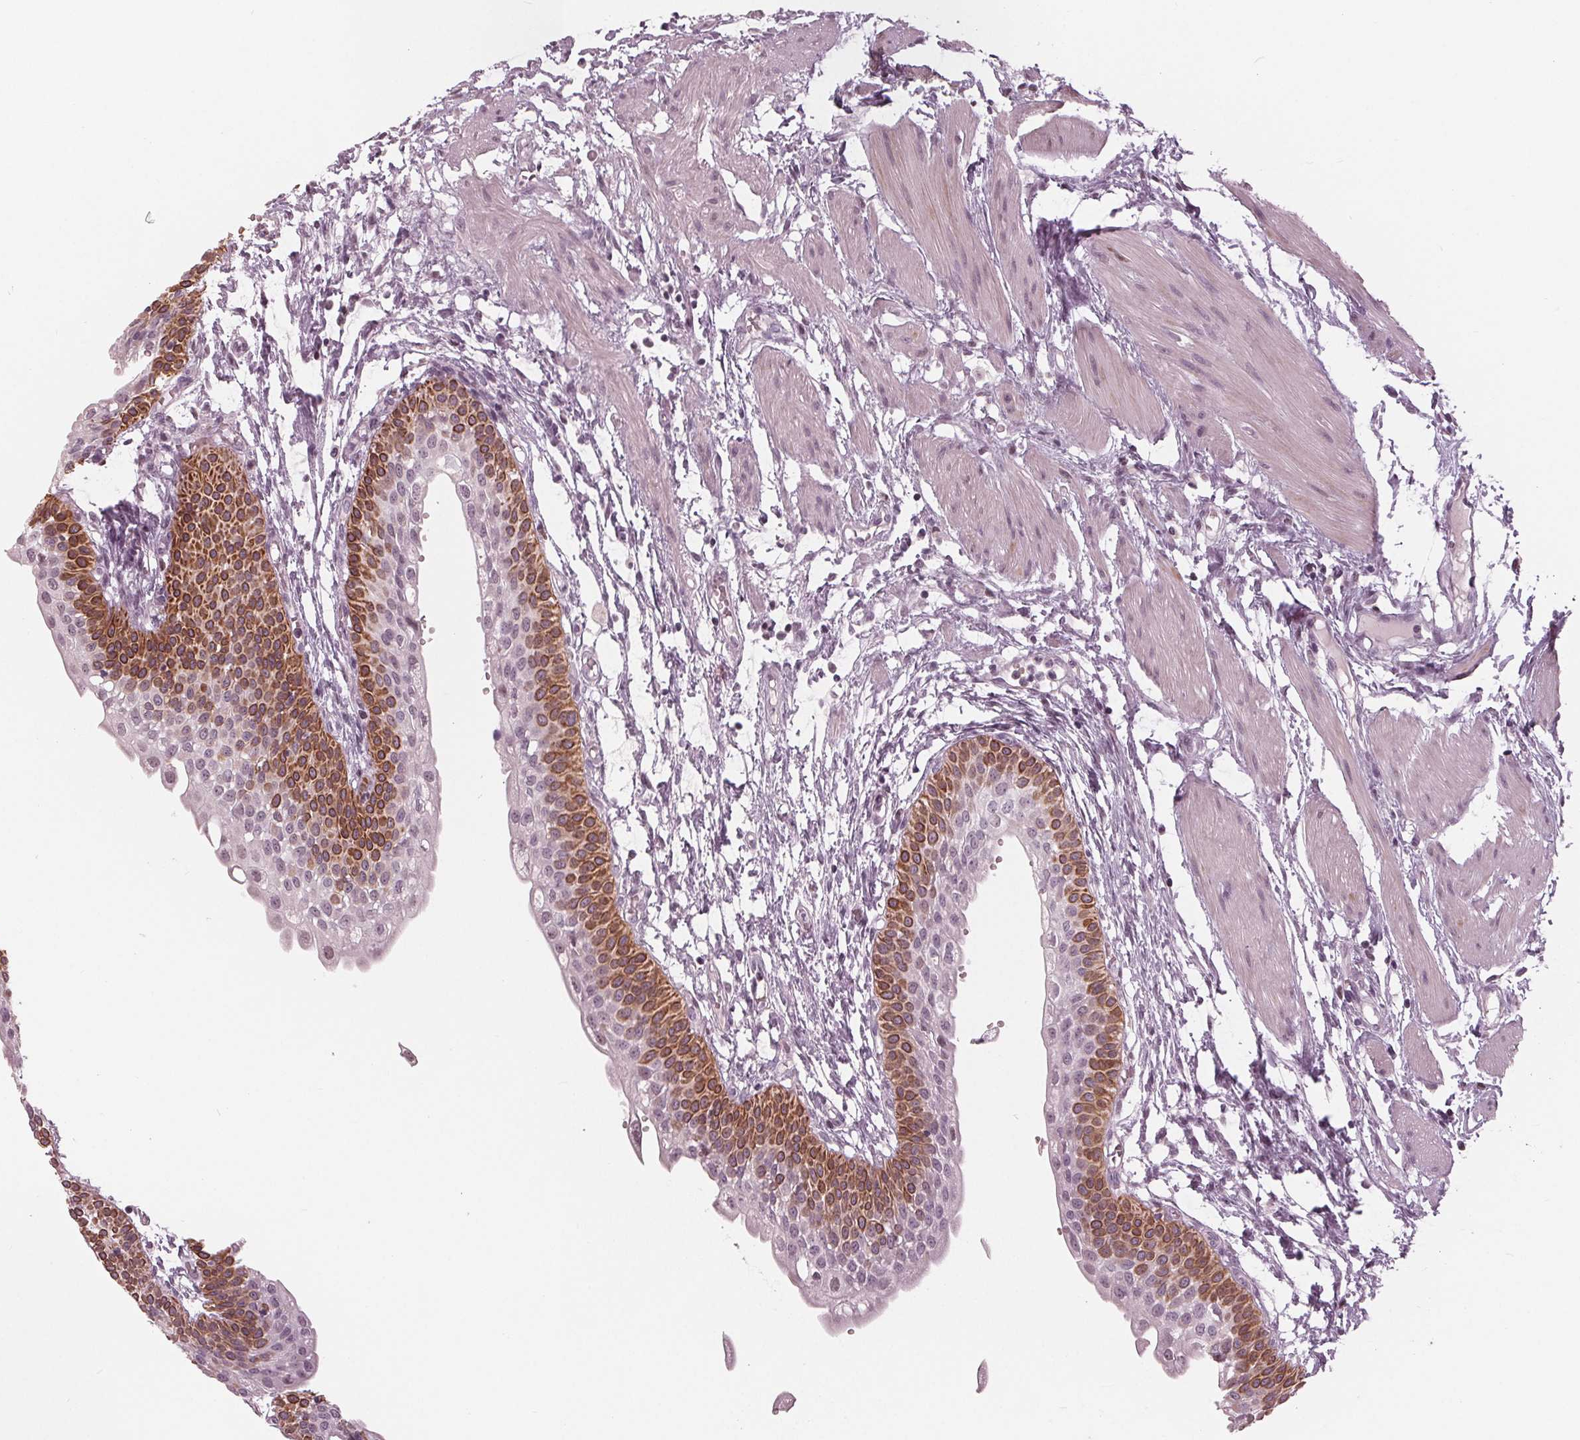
{"staining": {"intensity": "moderate", "quantity": "25%-75%", "location": "cytoplasmic/membranous"}, "tissue": "urinary bladder", "cell_type": "Urothelial cells", "image_type": "normal", "snomed": [{"axis": "morphology", "description": "Normal tissue, NOS"}, {"axis": "topography", "description": "Urinary bladder"}, {"axis": "topography", "description": "Peripheral nerve tissue"}], "caption": "Brown immunohistochemical staining in benign urinary bladder shows moderate cytoplasmic/membranous staining in about 25%-75% of urothelial cells. The staining was performed using DAB to visualize the protein expression in brown, while the nuclei were stained in blue with hematoxylin (Magnification: 20x).", "gene": "DNMT3L", "patient": {"sex": "male", "age": 55}}